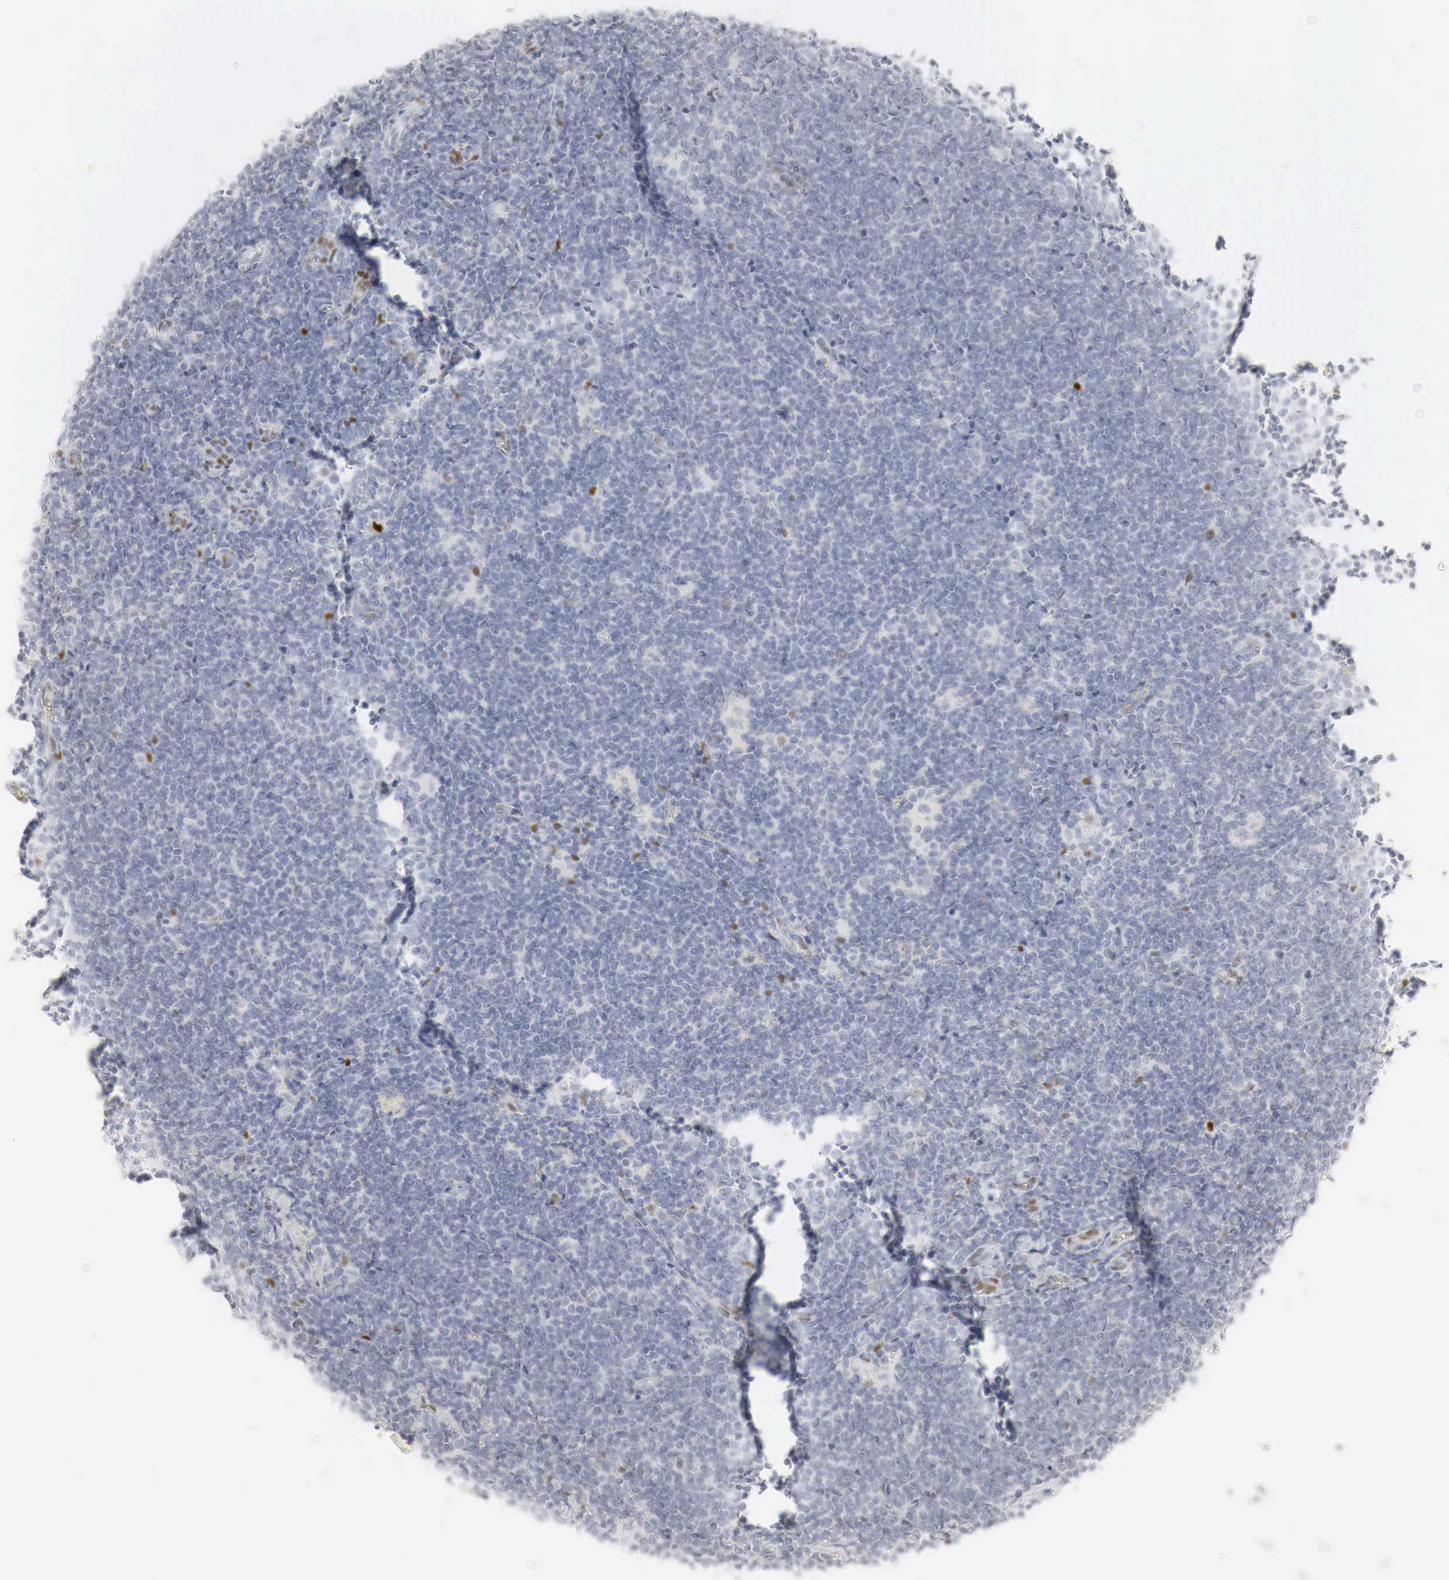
{"staining": {"intensity": "negative", "quantity": "none", "location": "none"}, "tissue": "lymphoma", "cell_type": "Tumor cells", "image_type": "cancer", "snomed": [{"axis": "morphology", "description": "Malignant lymphoma, non-Hodgkin's type, Low grade"}, {"axis": "topography", "description": "Lymph node"}], "caption": "Low-grade malignant lymphoma, non-Hodgkin's type was stained to show a protein in brown. There is no significant positivity in tumor cells. (Brightfield microscopy of DAB (3,3'-diaminobenzidine) immunohistochemistry (IHC) at high magnification).", "gene": "TP63", "patient": {"sex": "male", "age": 65}}